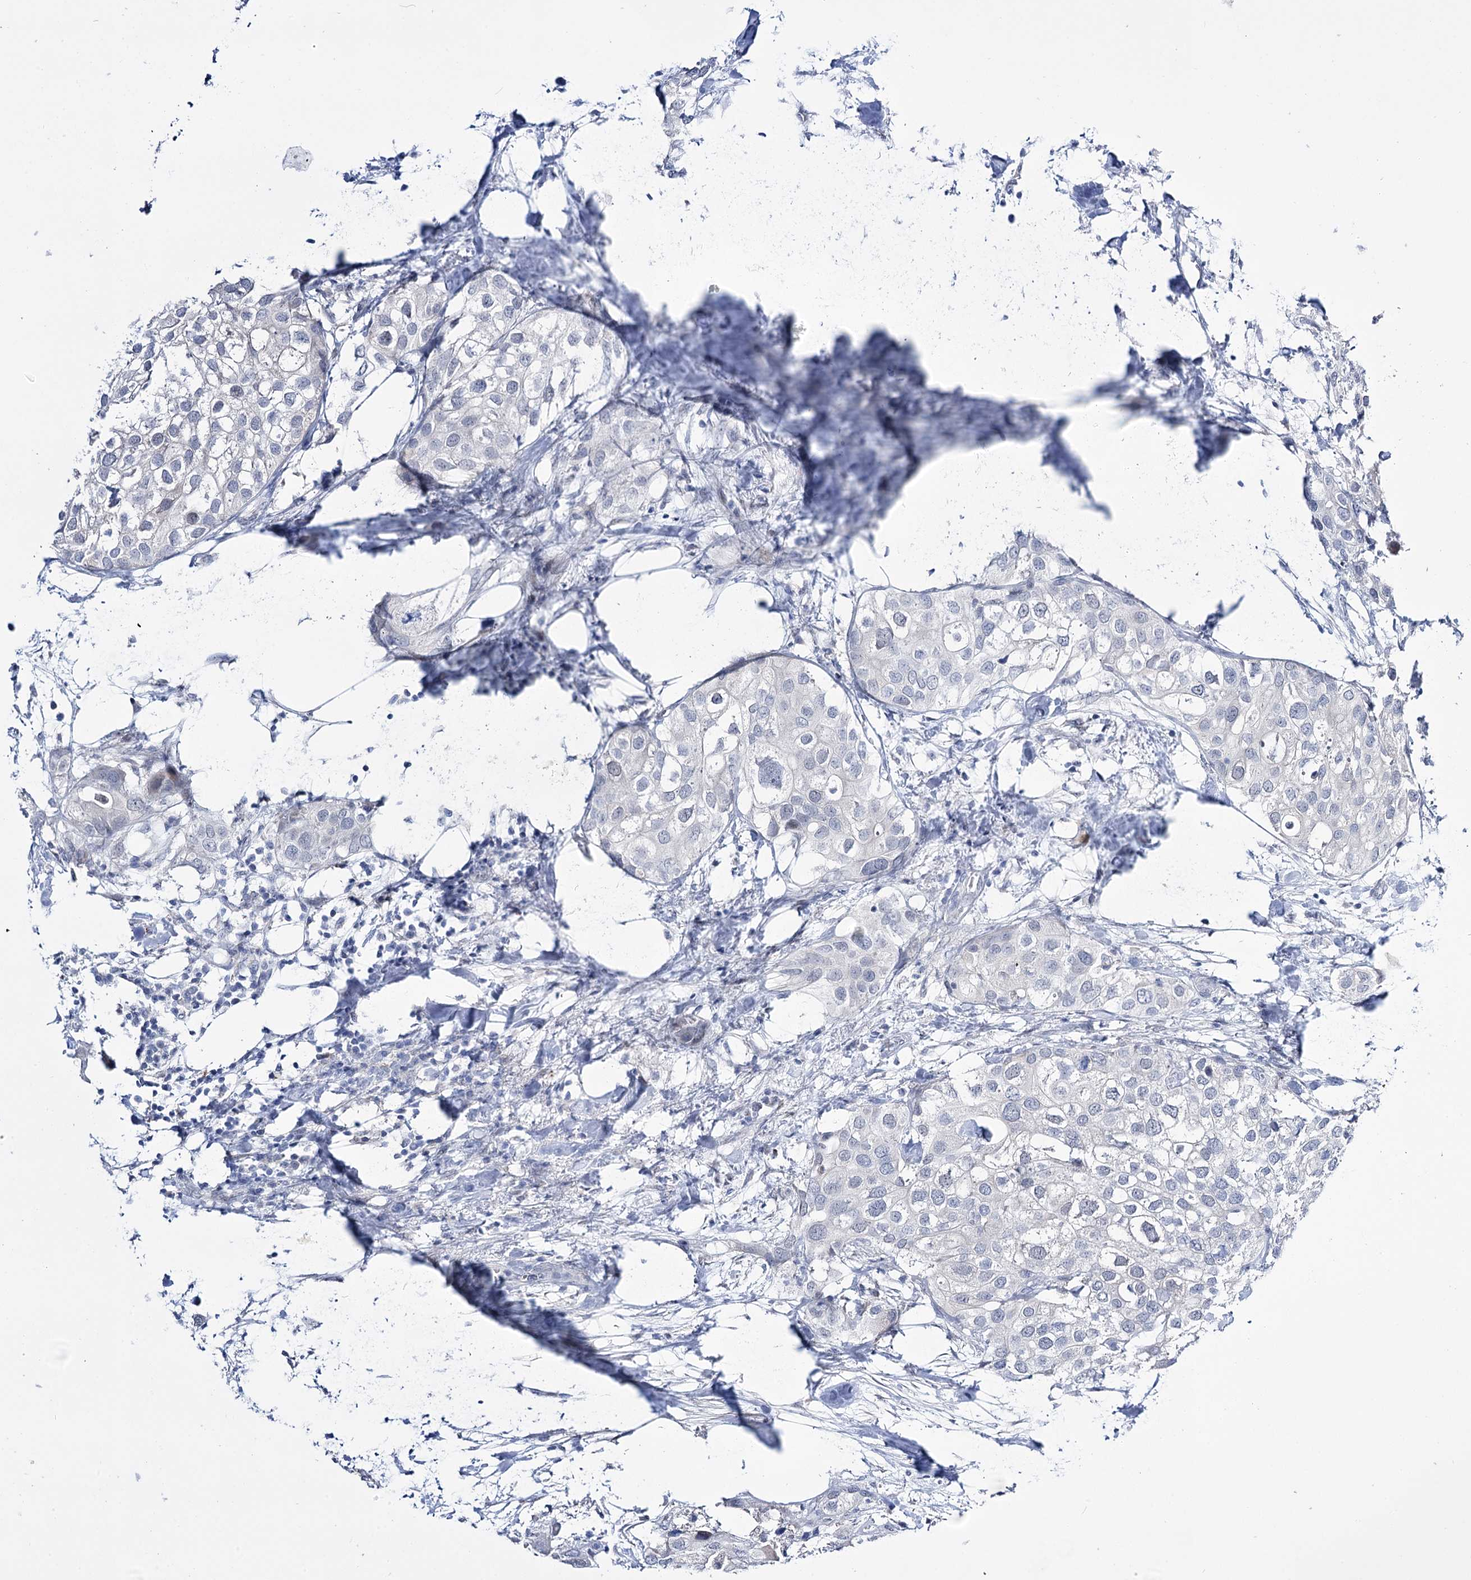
{"staining": {"intensity": "negative", "quantity": "none", "location": "none"}, "tissue": "urothelial cancer", "cell_type": "Tumor cells", "image_type": "cancer", "snomed": [{"axis": "morphology", "description": "Urothelial carcinoma, High grade"}, {"axis": "topography", "description": "Urinary bladder"}], "caption": "Urothelial cancer was stained to show a protein in brown. There is no significant positivity in tumor cells. Nuclei are stained in blue.", "gene": "RBM15B", "patient": {"sex": "male", "age": 64}}